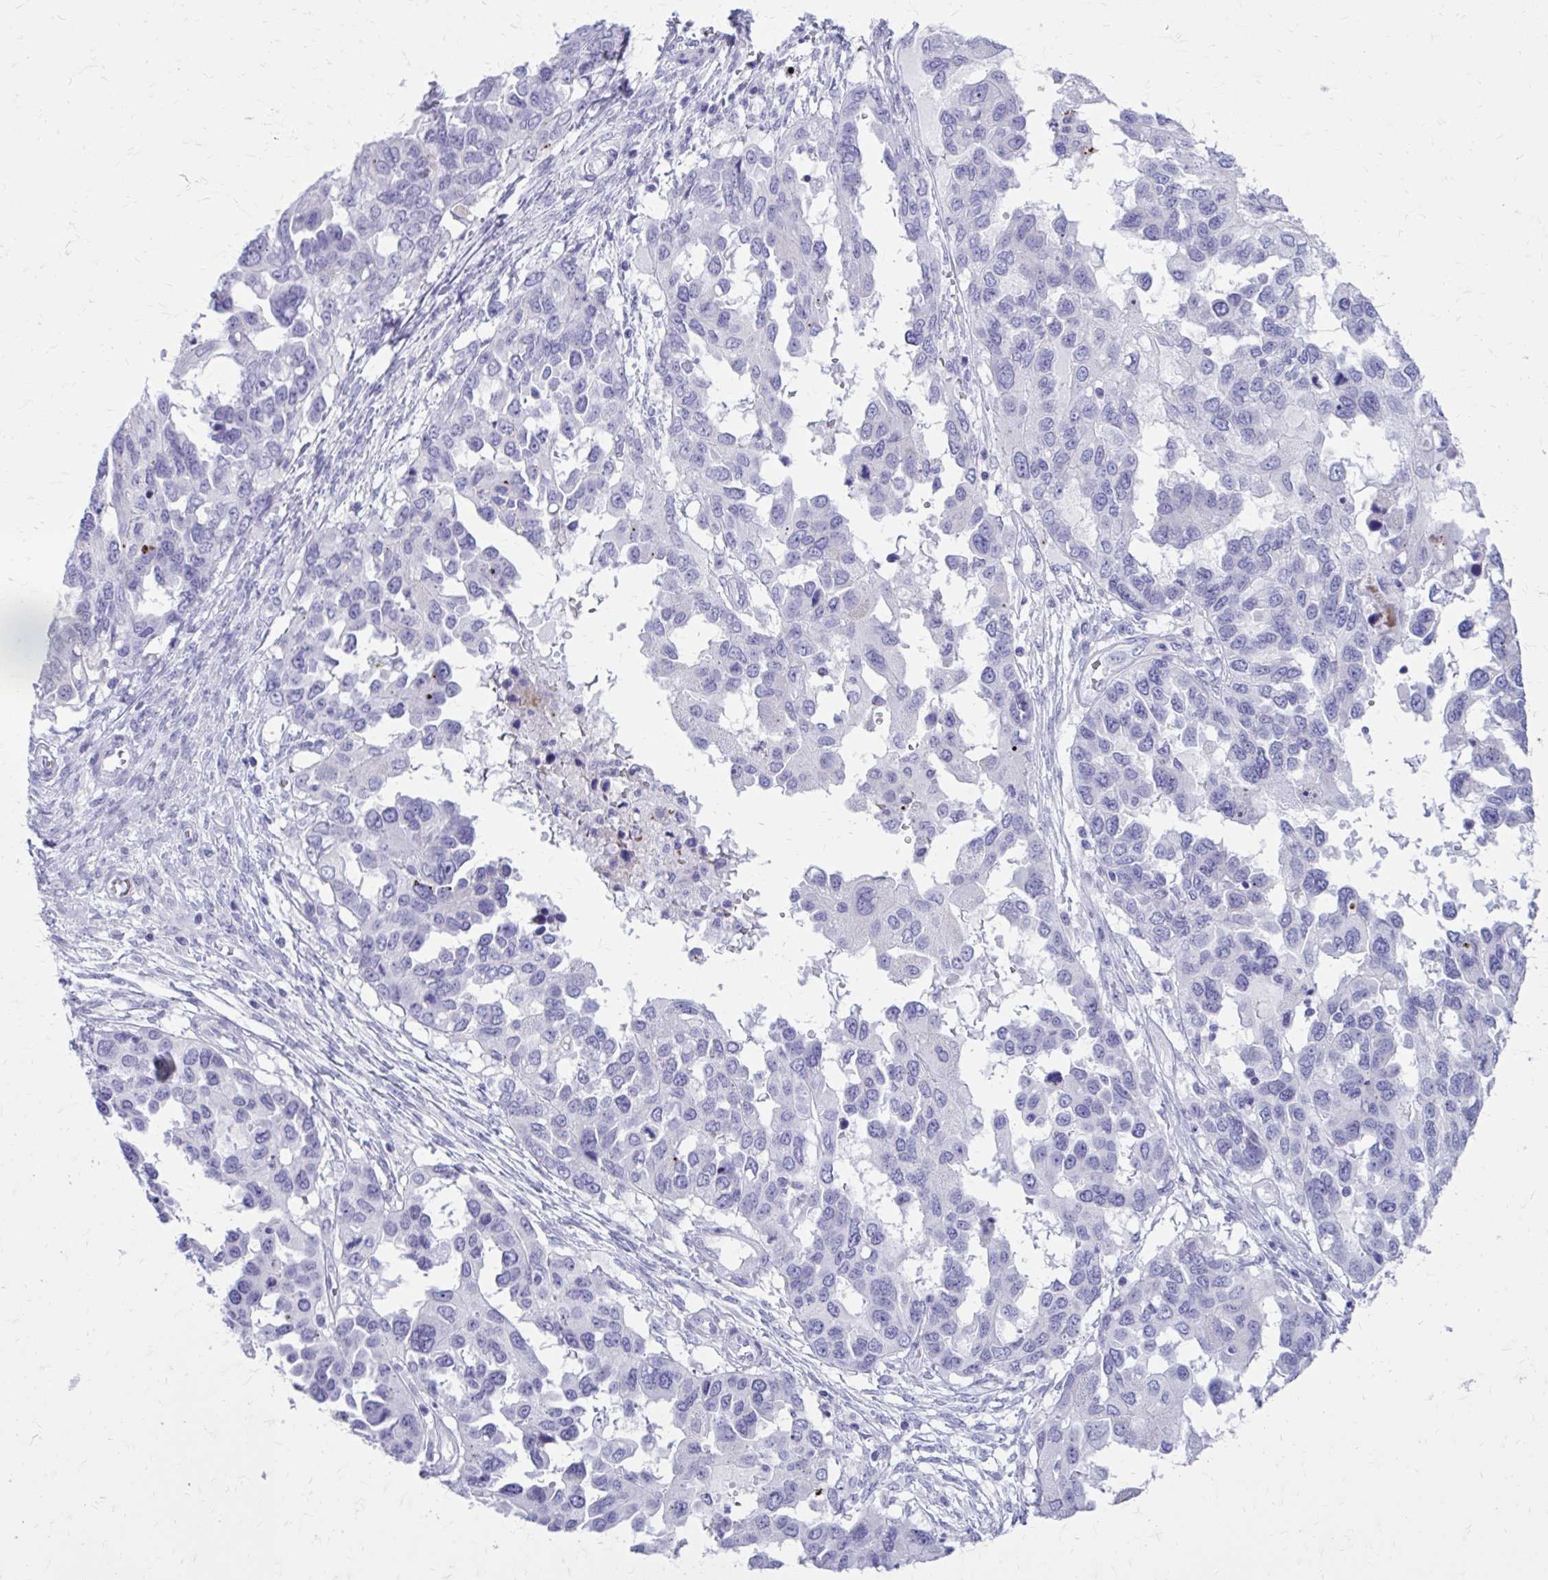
{"staining": {"intensity": "negative", "quantity": "none", "location": "none"}, "tissue": "ovarian cancer", "cell_type": "Tumor cells", "image_type": "cancer", "snomed": [{"axis": "morphology", "description": "Cystadenocarcinoma, serous, NOS"}, {"axis": "topography", "description": "Ovary"}], "caption": "A micrograph of serous cystadenocarcinoma (ovarian) stained for a protein demonstrates no brown staining in tumor cells.", "gene": "LCN15", "patient": {"sex": "female", "age": 53}}